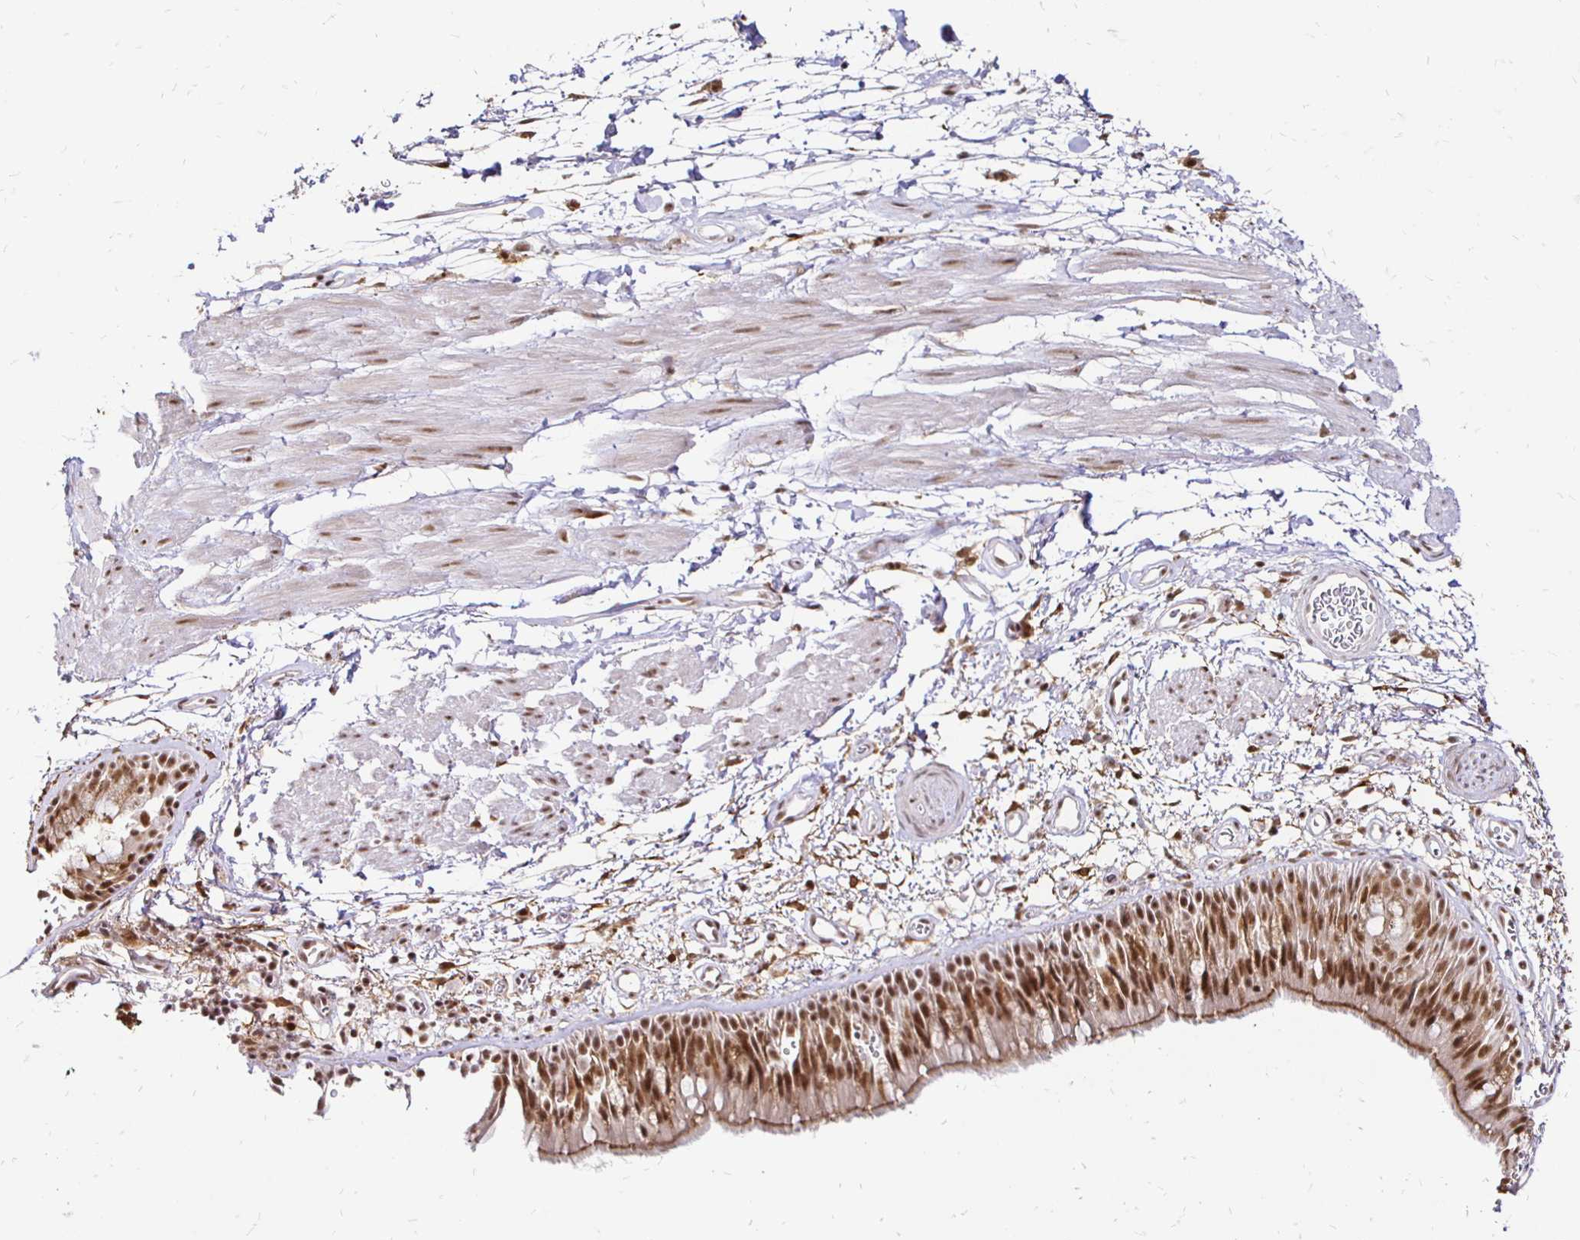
{"staining": {"intensity": "moderate", "quantity": ">75%", "location": "nuclear"}, "tissue": "bronchus", "cell_type": "Respiratory epithelial cells", "image_type": "normal", "snomed": [{"axis": "morphology", "description": "Normal tissue, NOS"}, {"axis": "morphology", "description": "Squamous cell carcinoma, NOS"}, {"axis": "topography", "description": "Cartilage tissue"}, {"axis": "topography", "description": "Bronchus"}, {"axis": "topography", "description": "Lung"}], "caption": "Immunohistochemical staining of normal human bronchus reveals medium levels of moderate nuclear expression in approximately >75% of respiratory epithelial cells.", "gene": "SIN3A", "patient": {"sex": "male", "age": 66}}